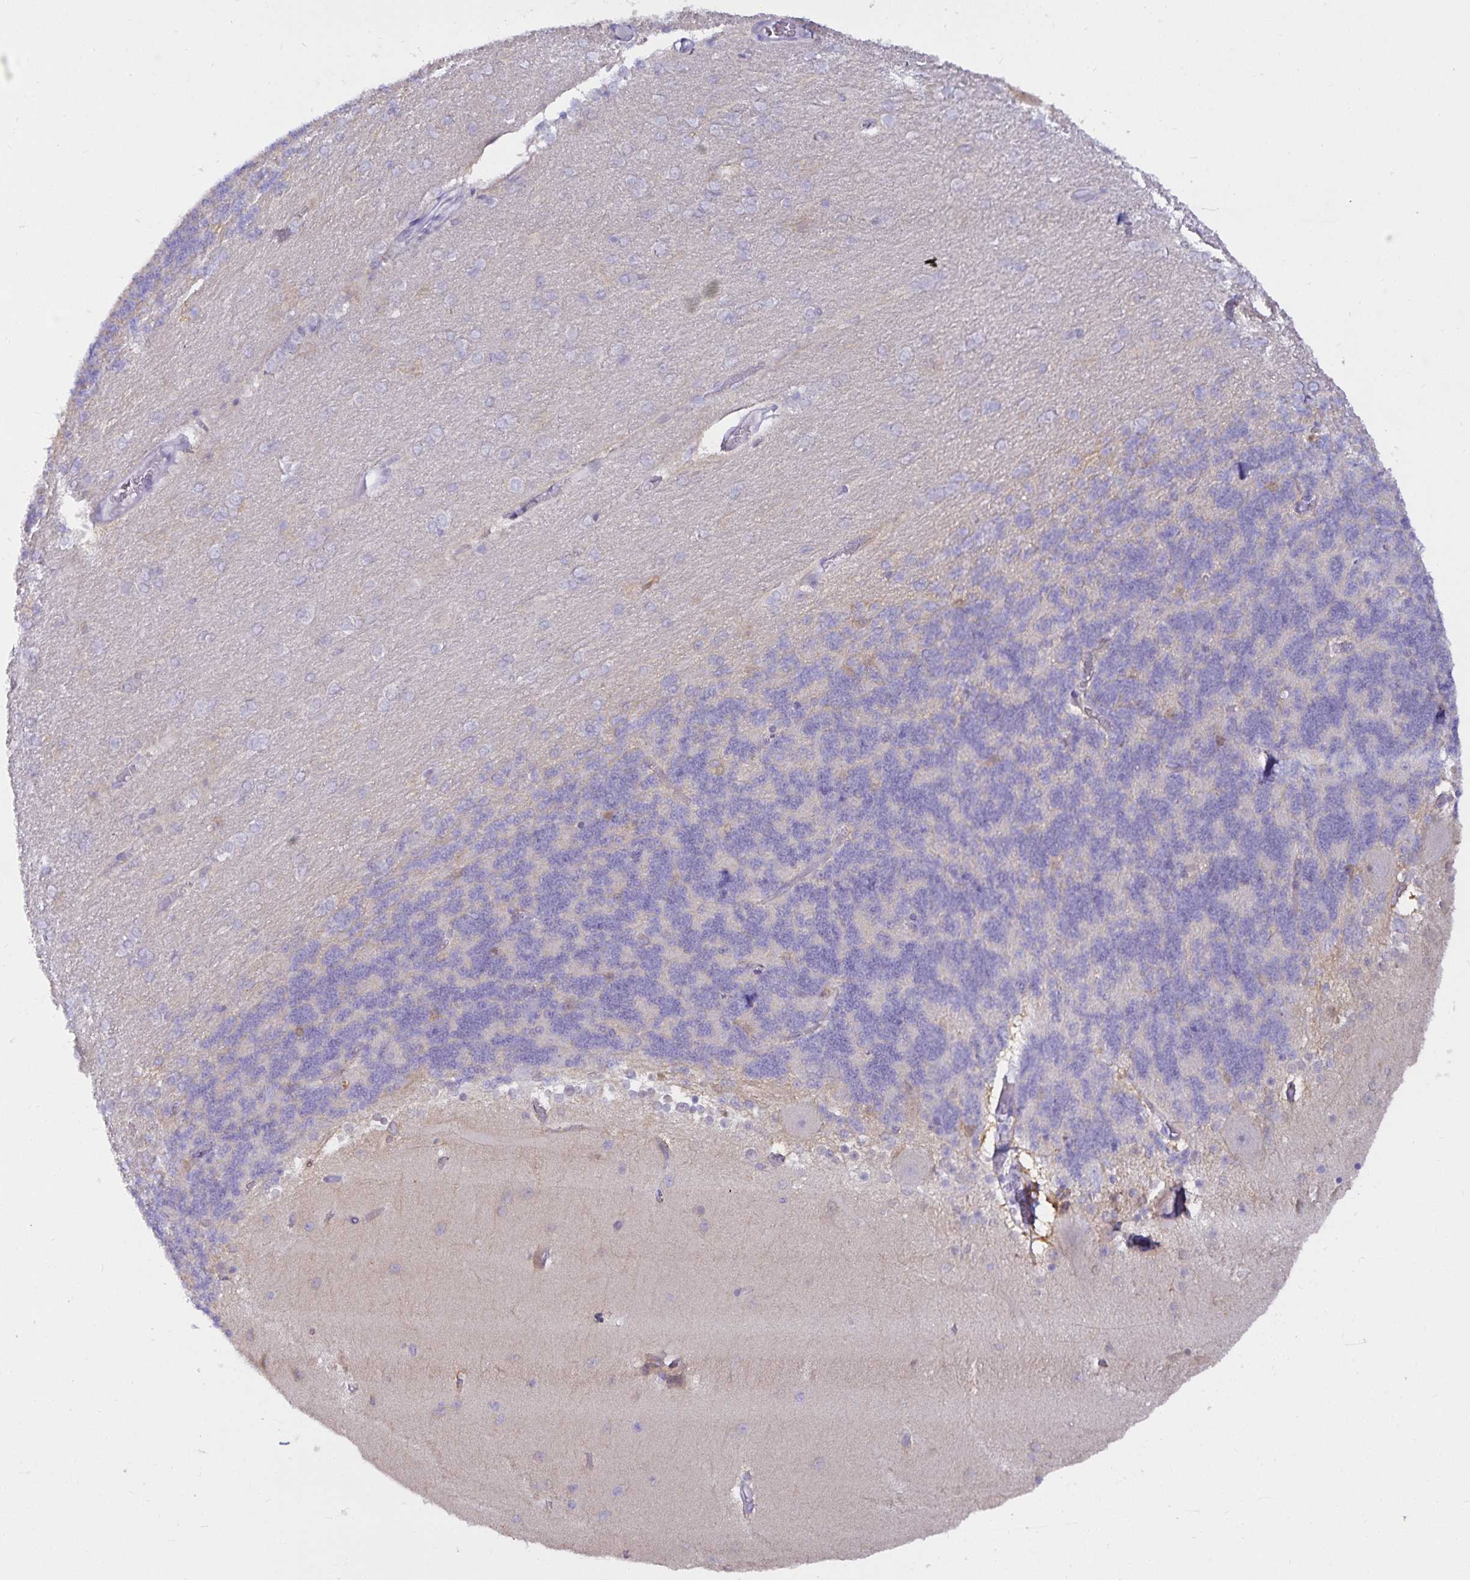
{"staining": {"intensity": "negative", "quantity": "none", "location": "none"}, "tissue": "cerebellum", "cell_type": "Cells in granular layer", "image_type": "normal", "snomed": [{"axis": "morphology", "description": "Normal tissue, NOS"}, {"axis": "topography", "description": "Cerebellum"}], "caption": "Cells in granular layer show no significant positivity in benign cerebellum. (IHC, brightfield microscopy, high magnification).", "gene": "MON2", "patient": {"sex": "female", "age": 54}}